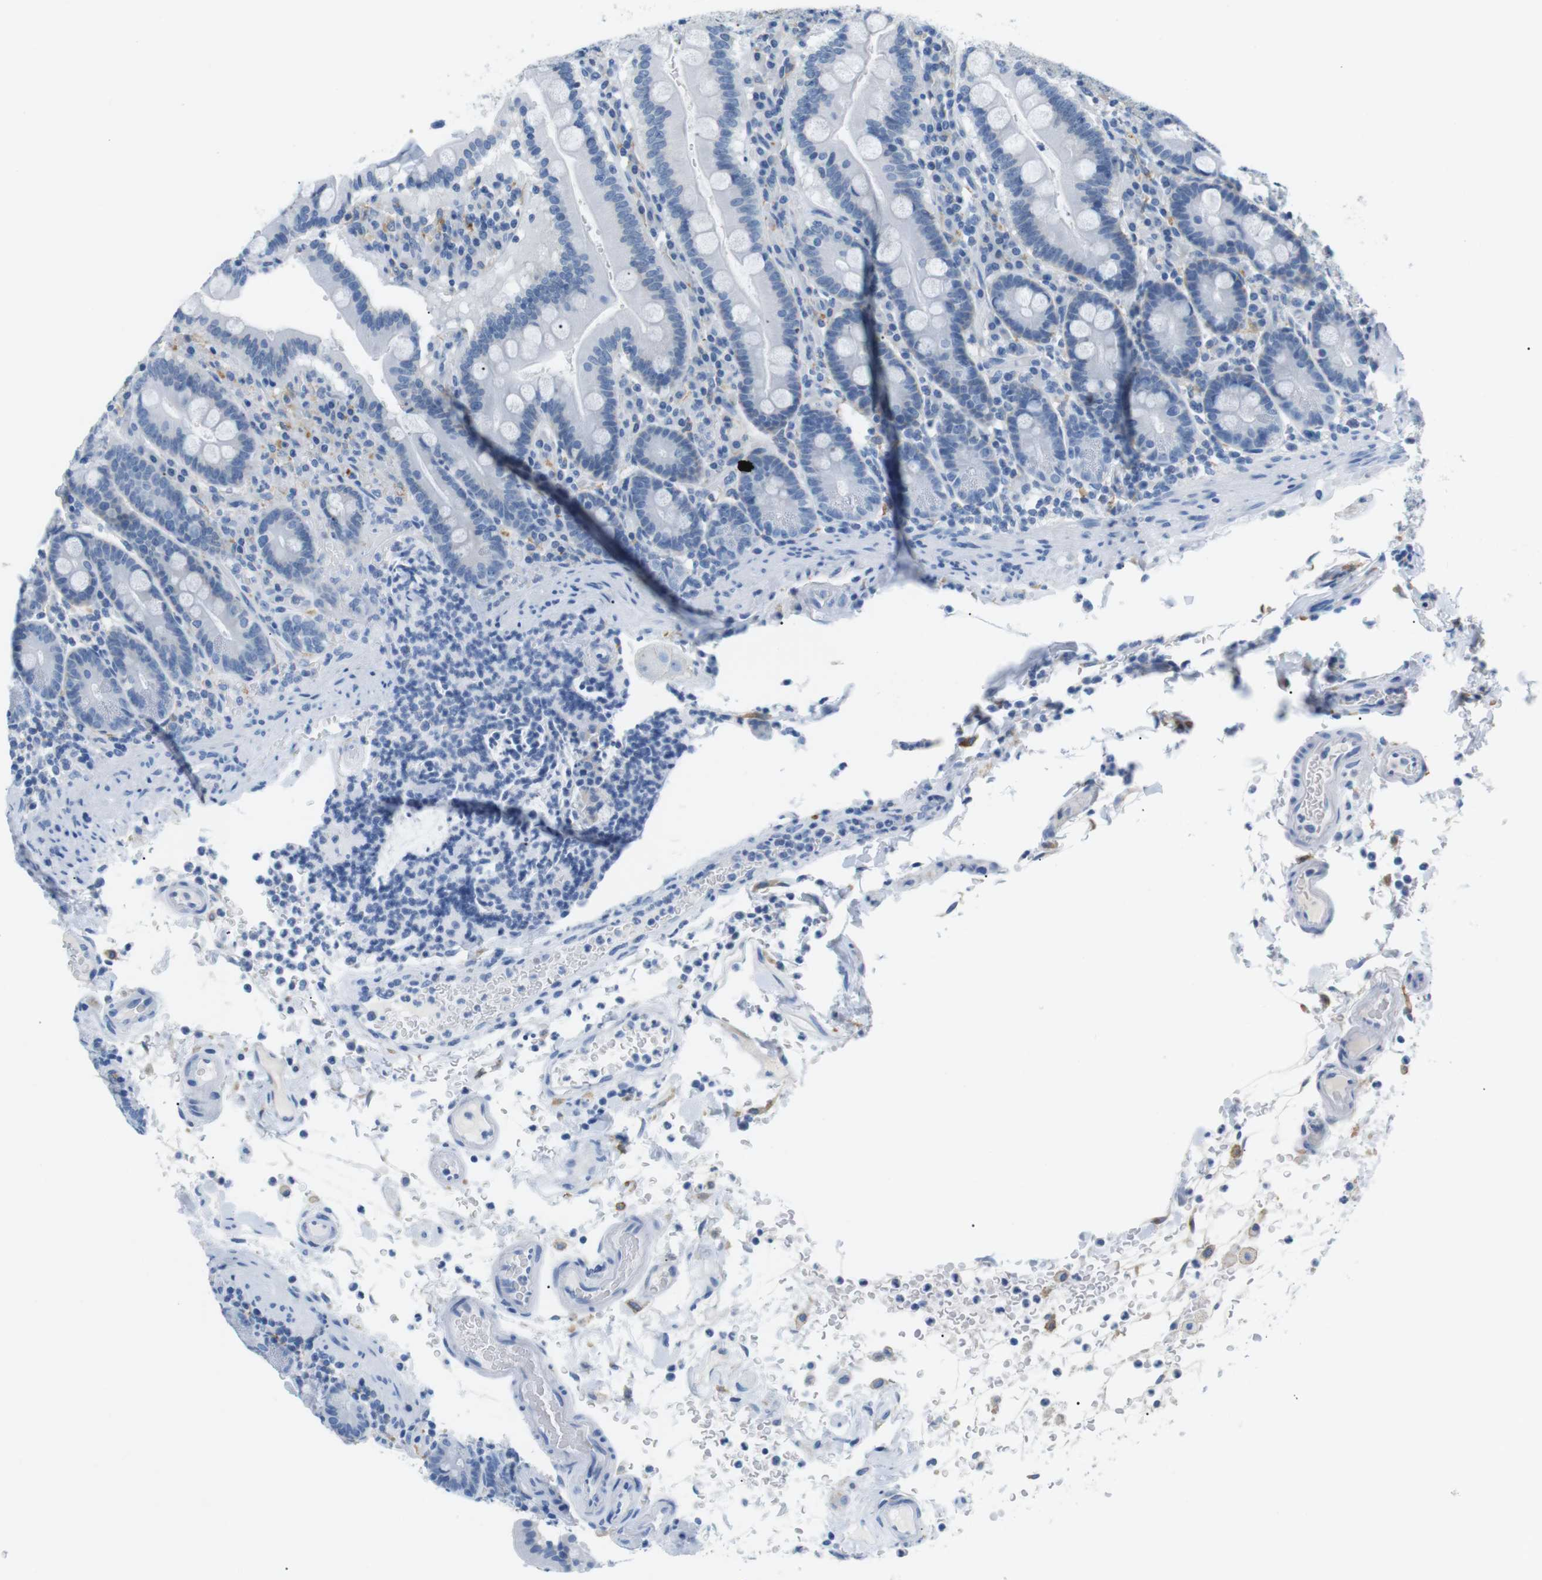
{"staining": {"intensity": "negative", "quantity": "none", "location": "none"}, "tissue": "duodenum", "cell_type": "Glandular cells", "image_type": "normal", "snomed": [{"axis": "morphology", "description": "Normal tissue, NOS"}, {"axis": "topography", "description": "Small intestine, NOS"}], "caption": "Immunohistochemistry of normal human duodenum displays no expression in glandular cells.", "gene": "FCGRT", "patient": {"sex": "female", "age": 71}}